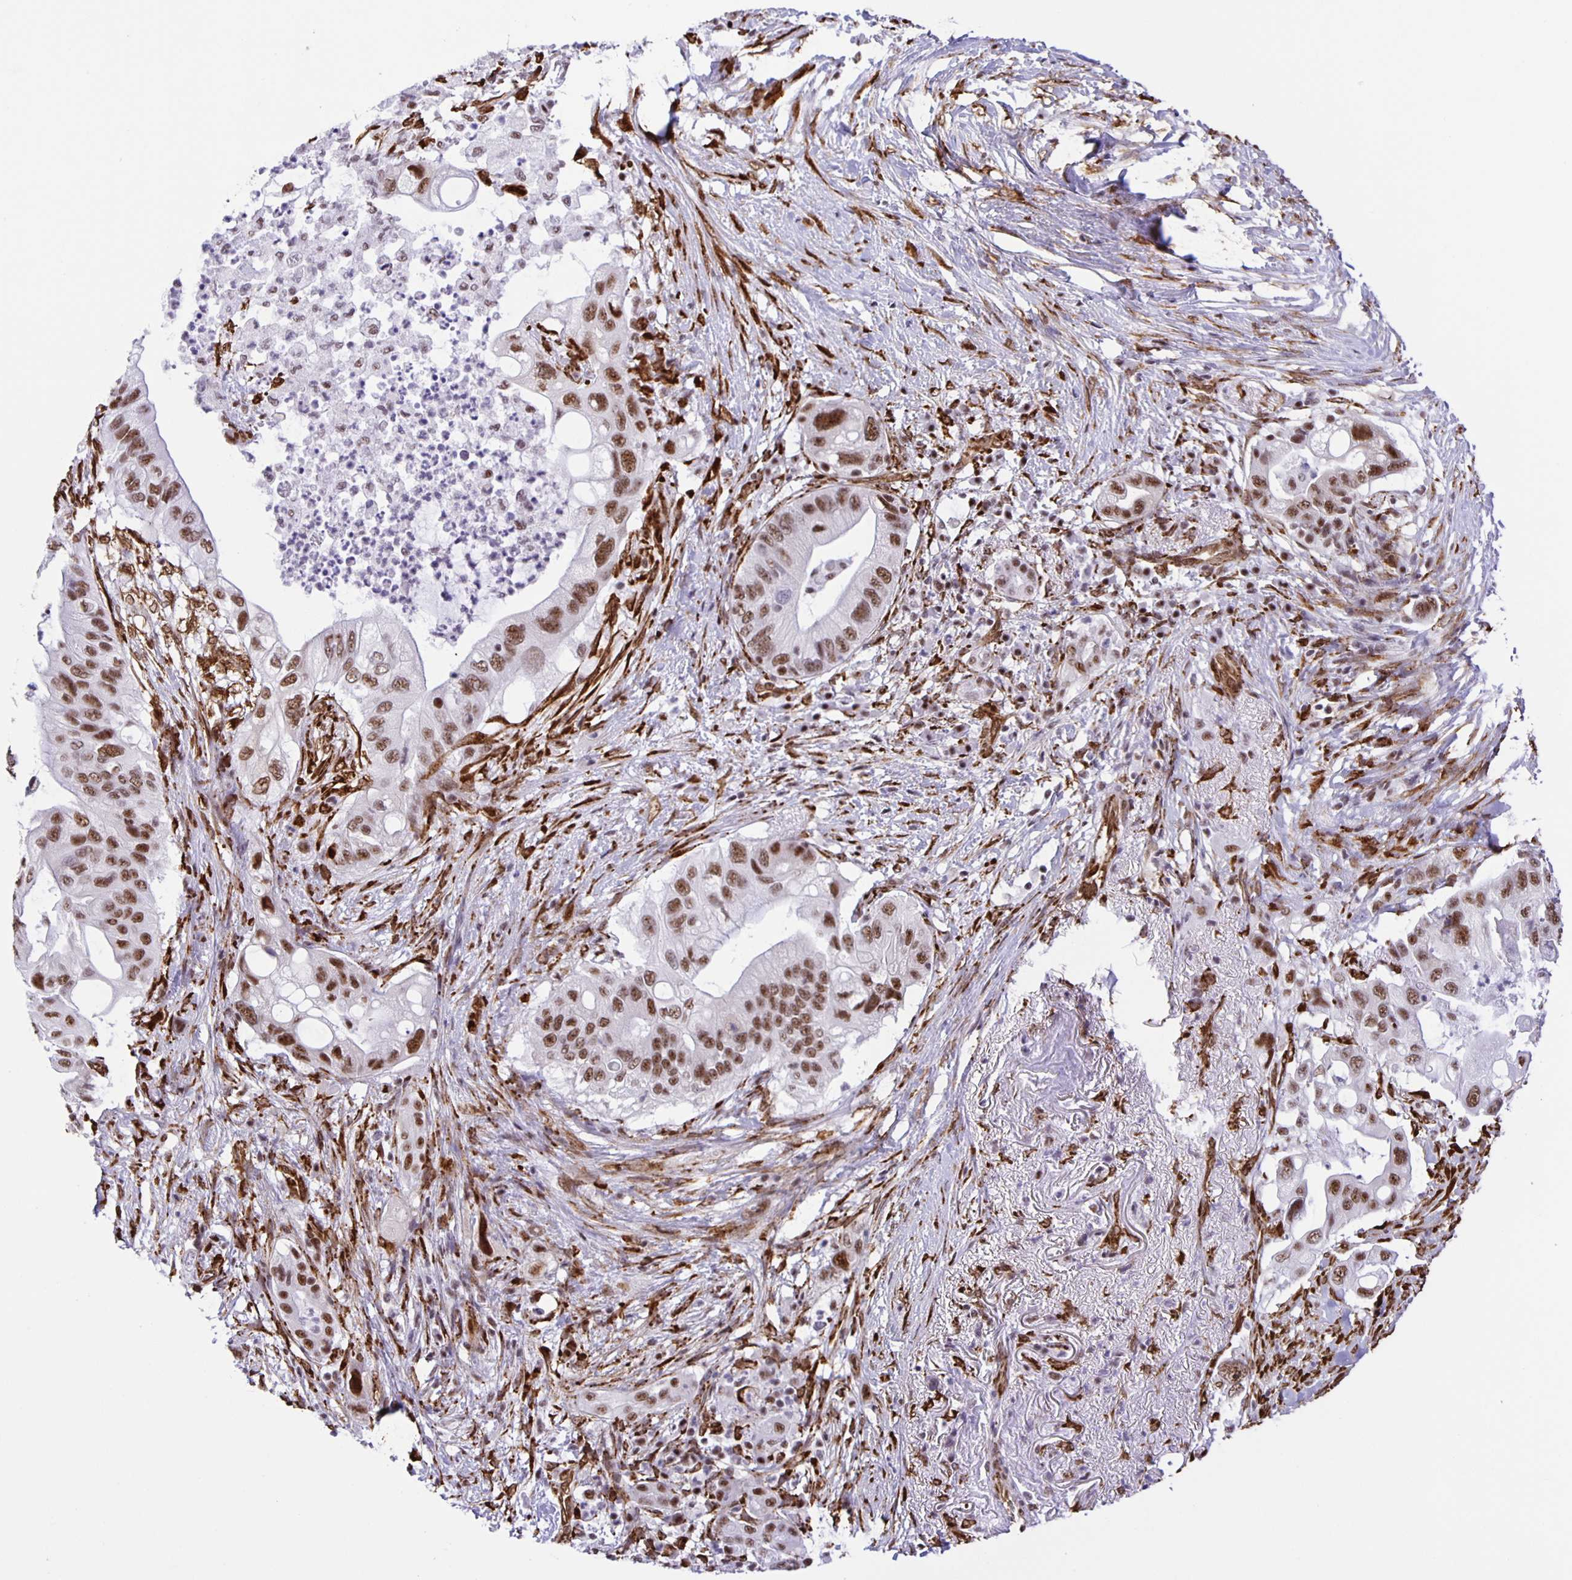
{"staining": {"intensity": "moderate", "quantity": ">75%", "location": "nuclear"}, "tissue": "pancreatic cancer", "cell_type": "Tumor cells", "image_type": "cancer", "snomed": [{"axis": "morphology", "description": "Adenocarcinoma, NOS"}, {"axis": "topography", "description": "Pancreas"}], "caption": "Protein positivity by immunohistochemistry (IHC) reveals moderate nuclear expression in approximately >75% of tumor cells in pancreatic adenocarcinoma.", "gene": "ZRANB2", "patient": {"sex": "female", "age": 72}}